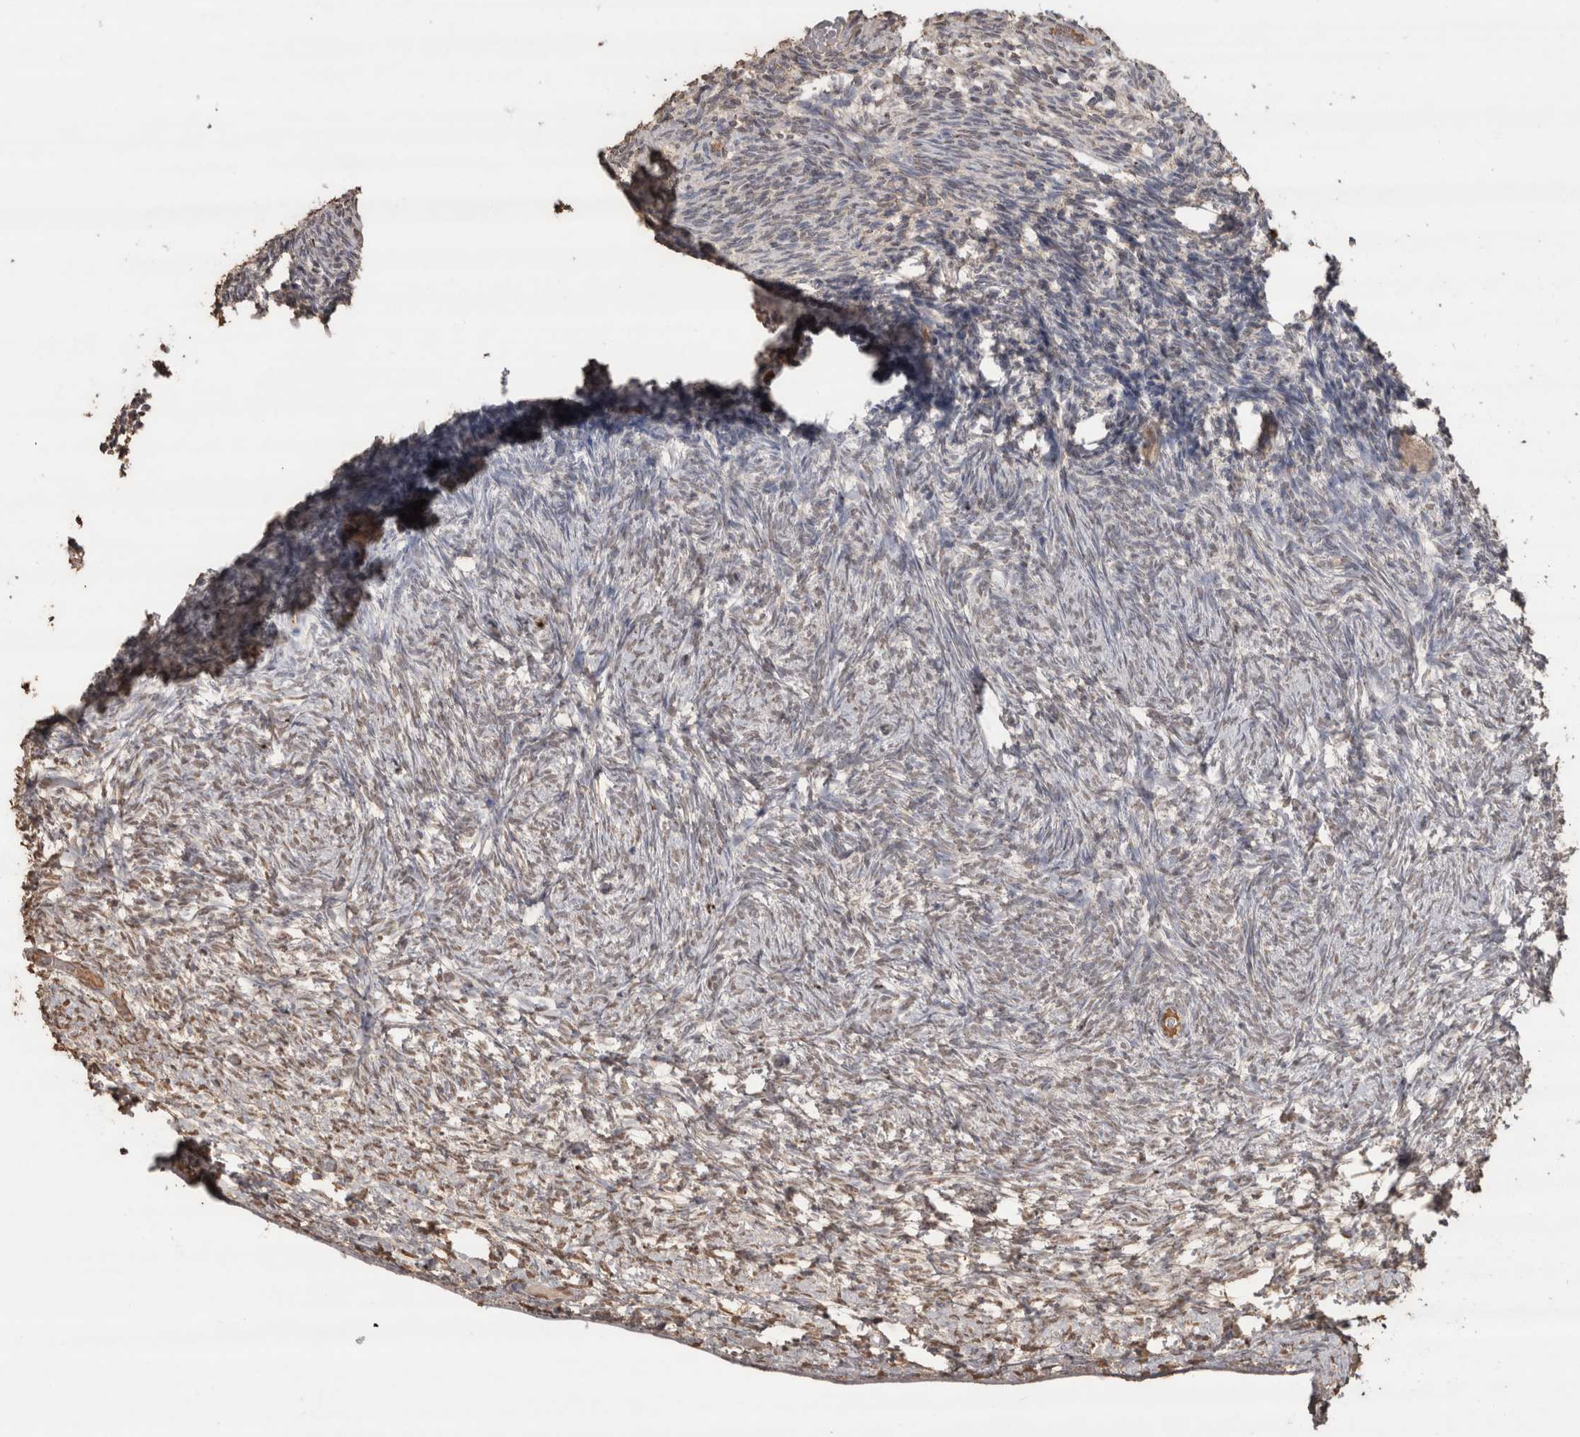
{"staining": {"intensity": "weak", "quantity": ">75%", "location": "cytoplasmic/membranous"}, "tissue": "ovary", "cell_type": "Follicle cells", "image_type": "normal", "snomed": [{"axis": "morphology", "description": "Normal tissue, NOS"}, {"axis": "topography", "description": "Ovary"}], "caption": "This histopathology image shows immunohistochemistry (IHC) staining of normal human ovary, with low weak cytoplasmic/membranous expression in about >75% of follicle cells.", "gene": "CRELD2", "patient": {"sex": "female", "age": 34}}